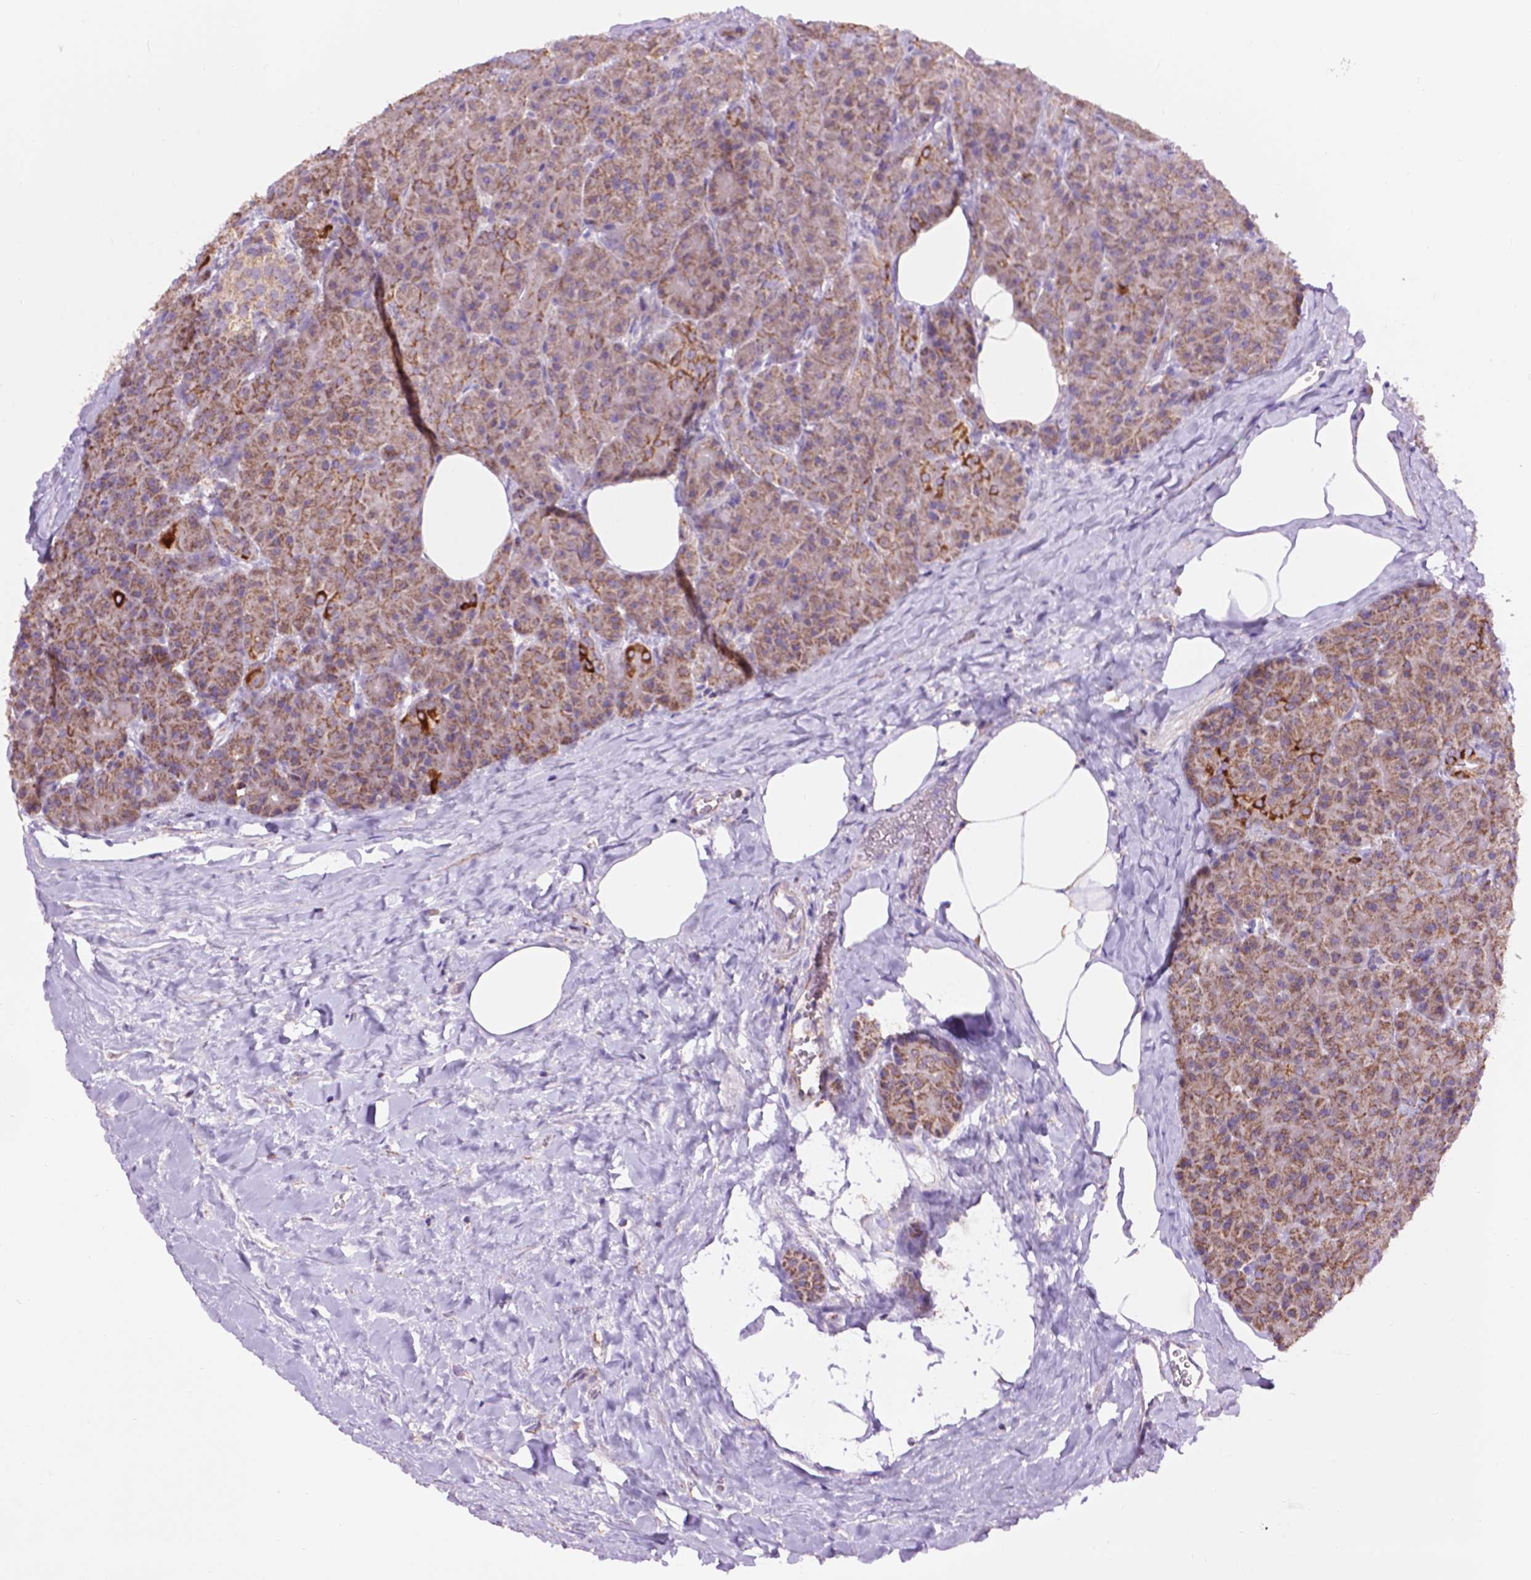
{"staining": {"intensity": "moderate", "quantity": ">75%", "location": "cytoplasmic/membranous"}, "tissue": "pancreas", "cell_type": "Exocrine glandular cells", "image_type": "normal", "snomed": [{"axis": "morphology", "description": "Normal tissue, NOS"}, {"axis": "topography", "description": "Pancreas"}], "caption": "Immunohistochemistry image of unremarkable pancreas stained for a protein (brown), which reveals medium levels of moderate cytoplasmic/membranous positivity in approximately >75% of exocrine glandular cells.", "gene": "PYCR3", "patient": {"sex": "male", "age": 57}}